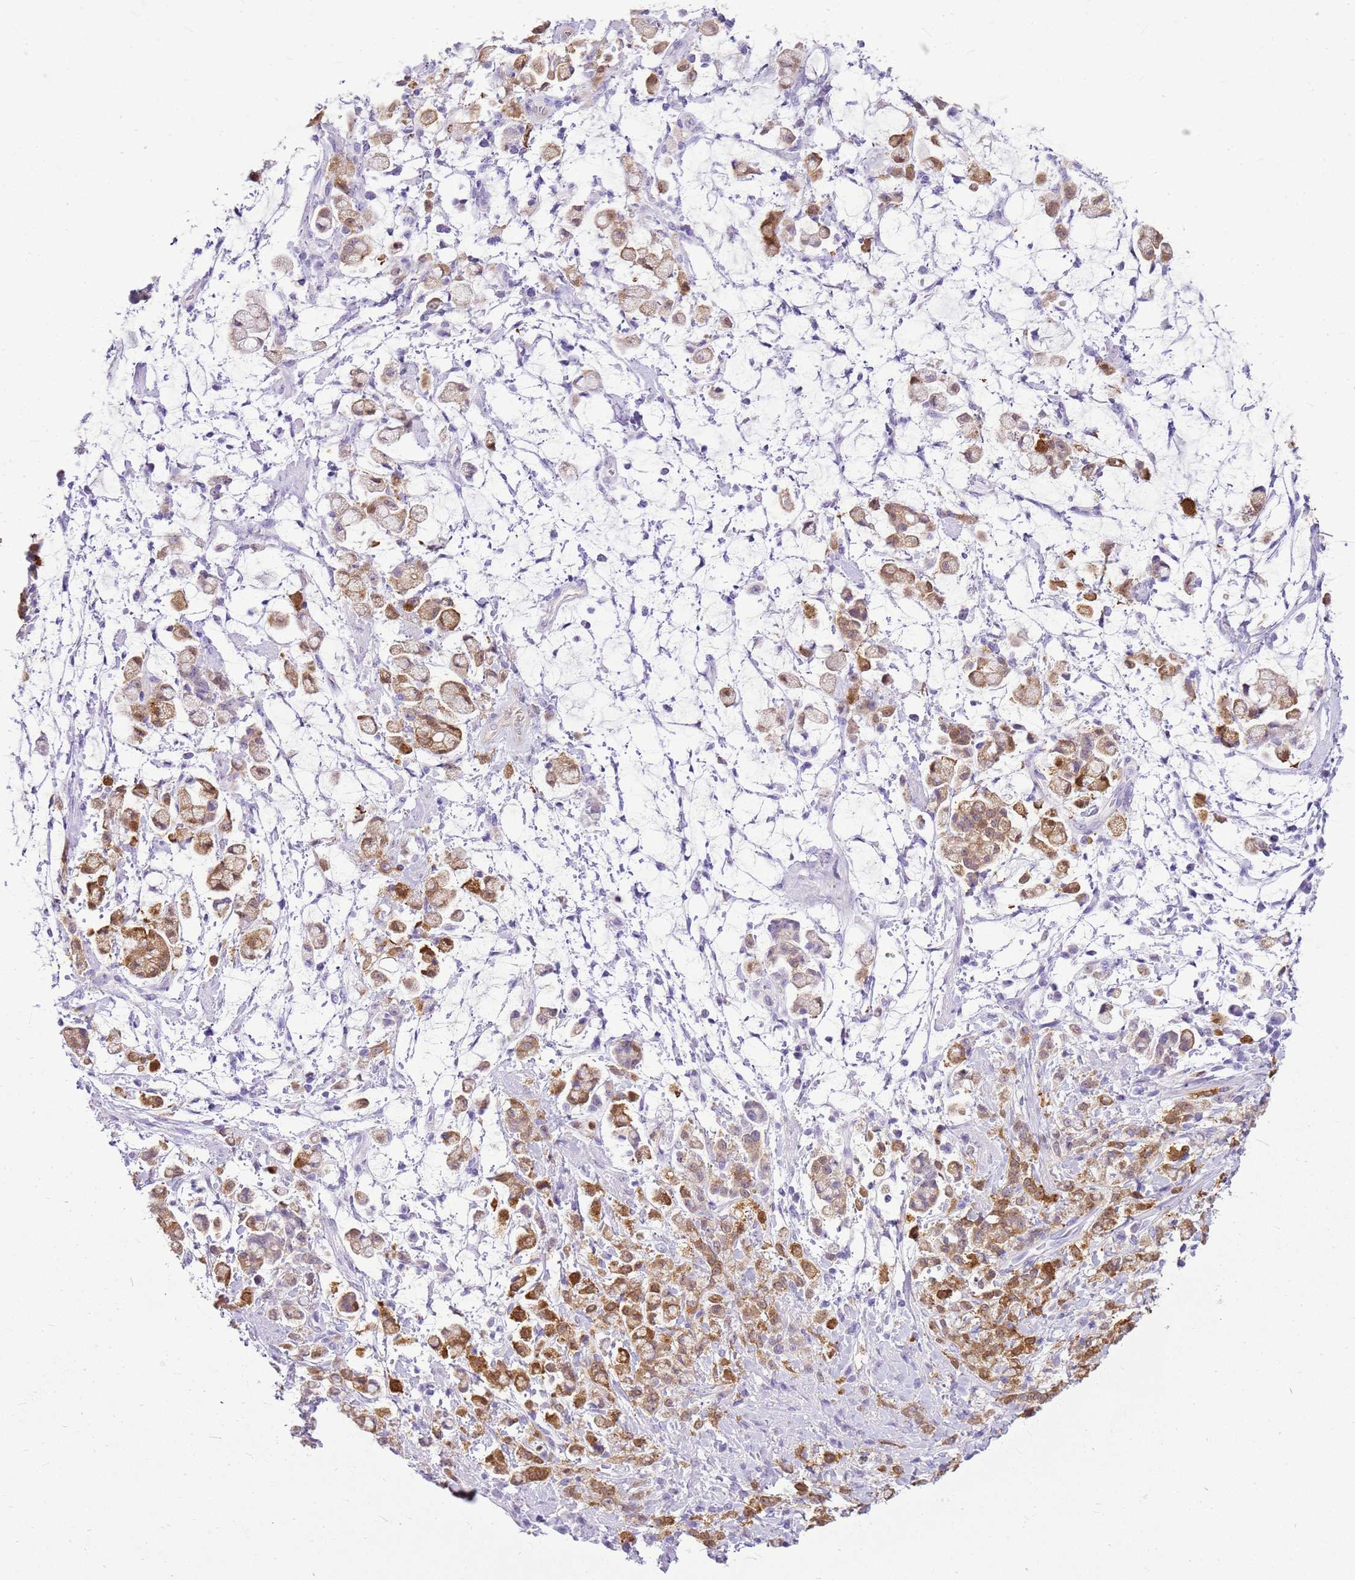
{"staining": {"intensity": "moderate", "quantity": ">75%", "location": "cytoplasmic/membranous"}, "tissue": "stomach cancer", "cell_type": "Tumor cells", "image_type": "cancer", "snomed": [{"axis": "morphology", "description": "Adenocarcinoma, NOS"}, {"axis": "topography", "description": "Stomach"}], "caption": "Tumor cells display medium levels of moderate cytoplasmic/membranous expression in approximately >75% of cells in human stomach adenocarcinoma.", "gene": "SULT1E1", "patient": {"sex": "female", "age": 60}}